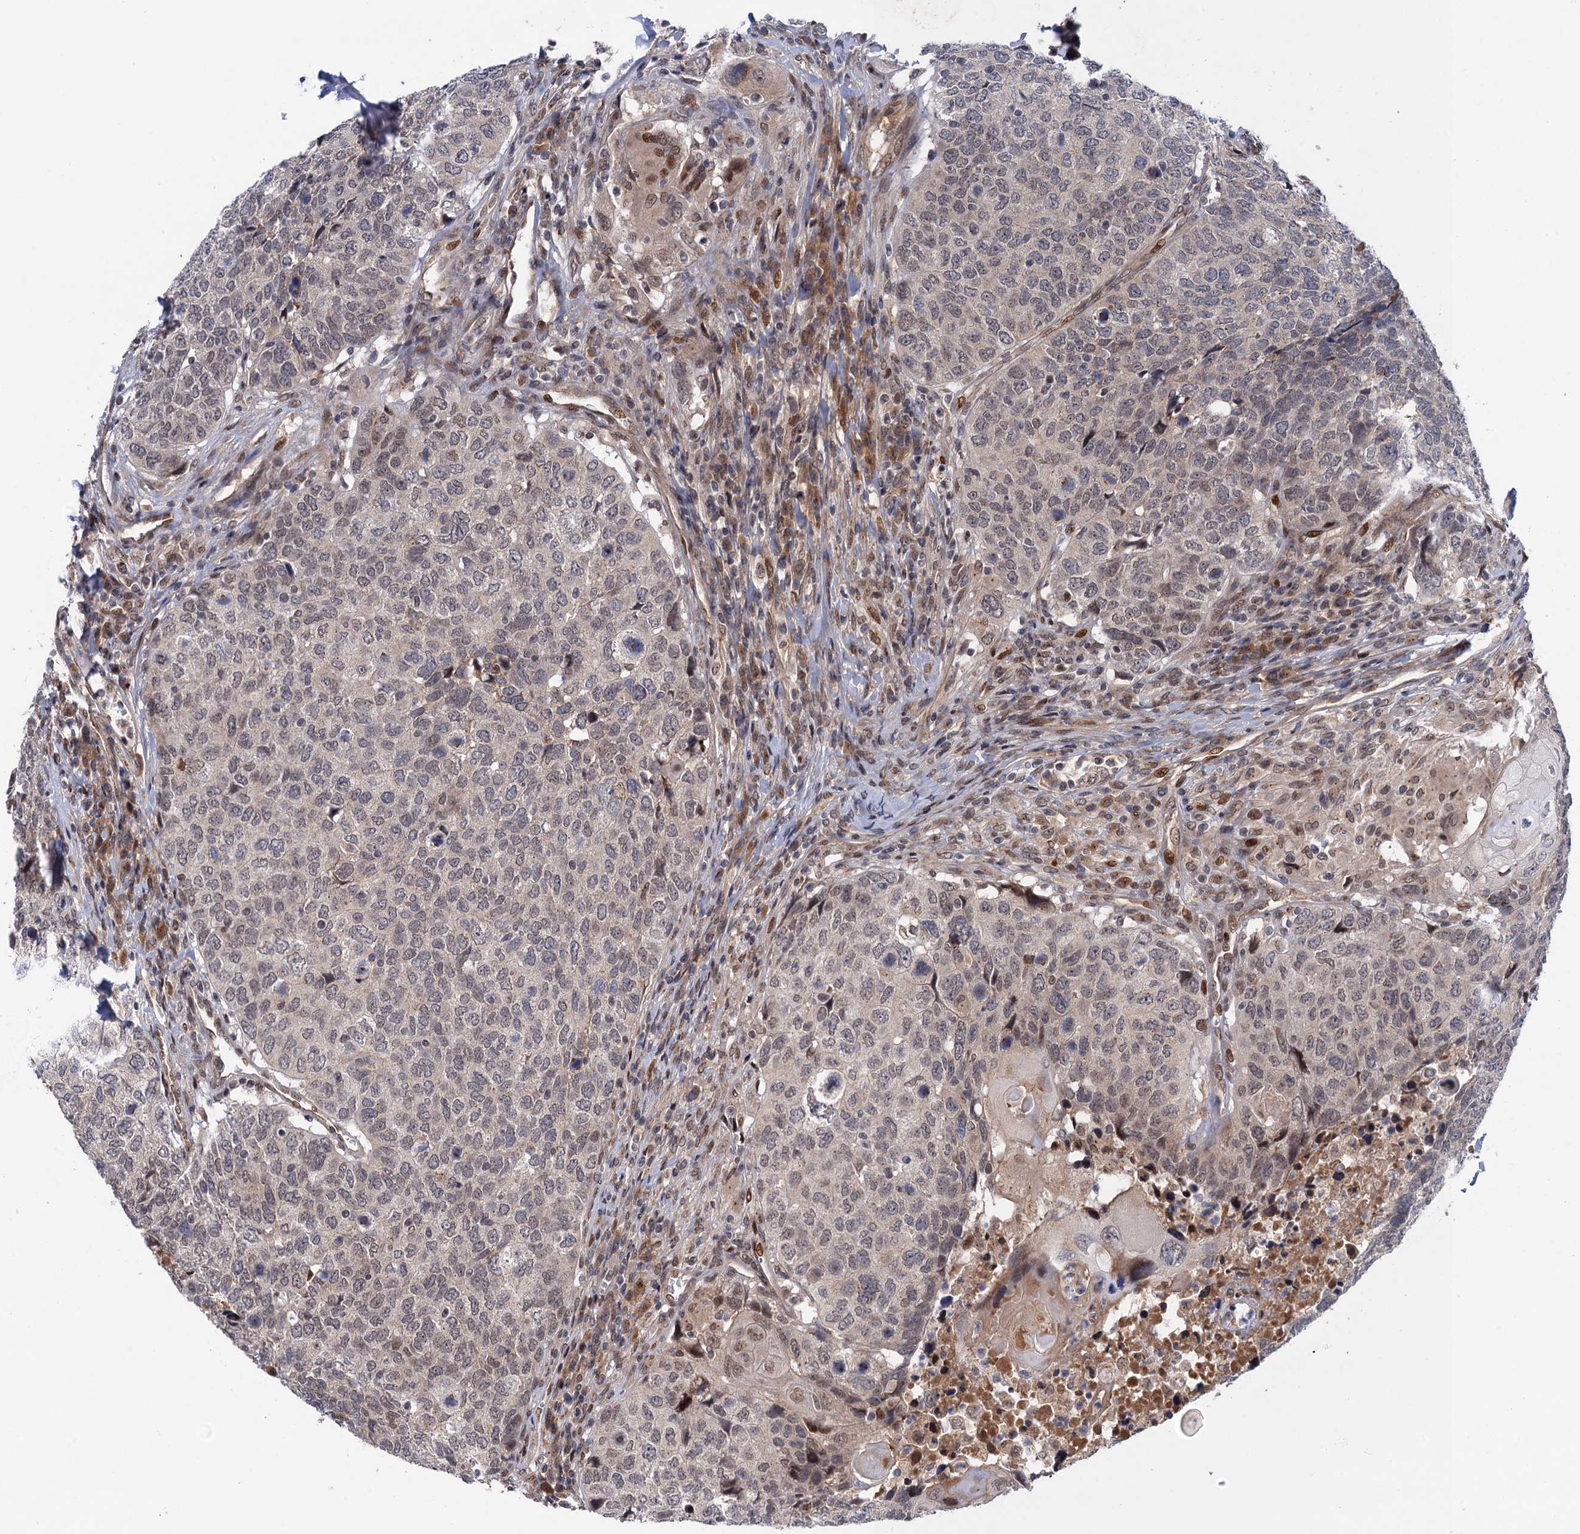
{"staining": {"intensity": "weak", "quantity": "25%-75%", "location": "nuclear"}, "tissue": "head and neck cancer", "cell_type": "Tumor cells", "image_type": "cancer", "snomed": [{"axis": "morphology", "description": "Squamous cell carcinoma, NOS"}, {"axis": "topography", "description": "Head-Neck"}], "caption": "IHC image of neoplastic tissue: human head and neck cancer (squamous cell carcinoma) stained using immunohistochemistry (IHC) displays low levels of weak protein expression localized specifically in the nuclear of tumor cells, appearing as a nuclear brown color.", "gene": "NEK8", "patient": {"sex": "male", "age": 66}}